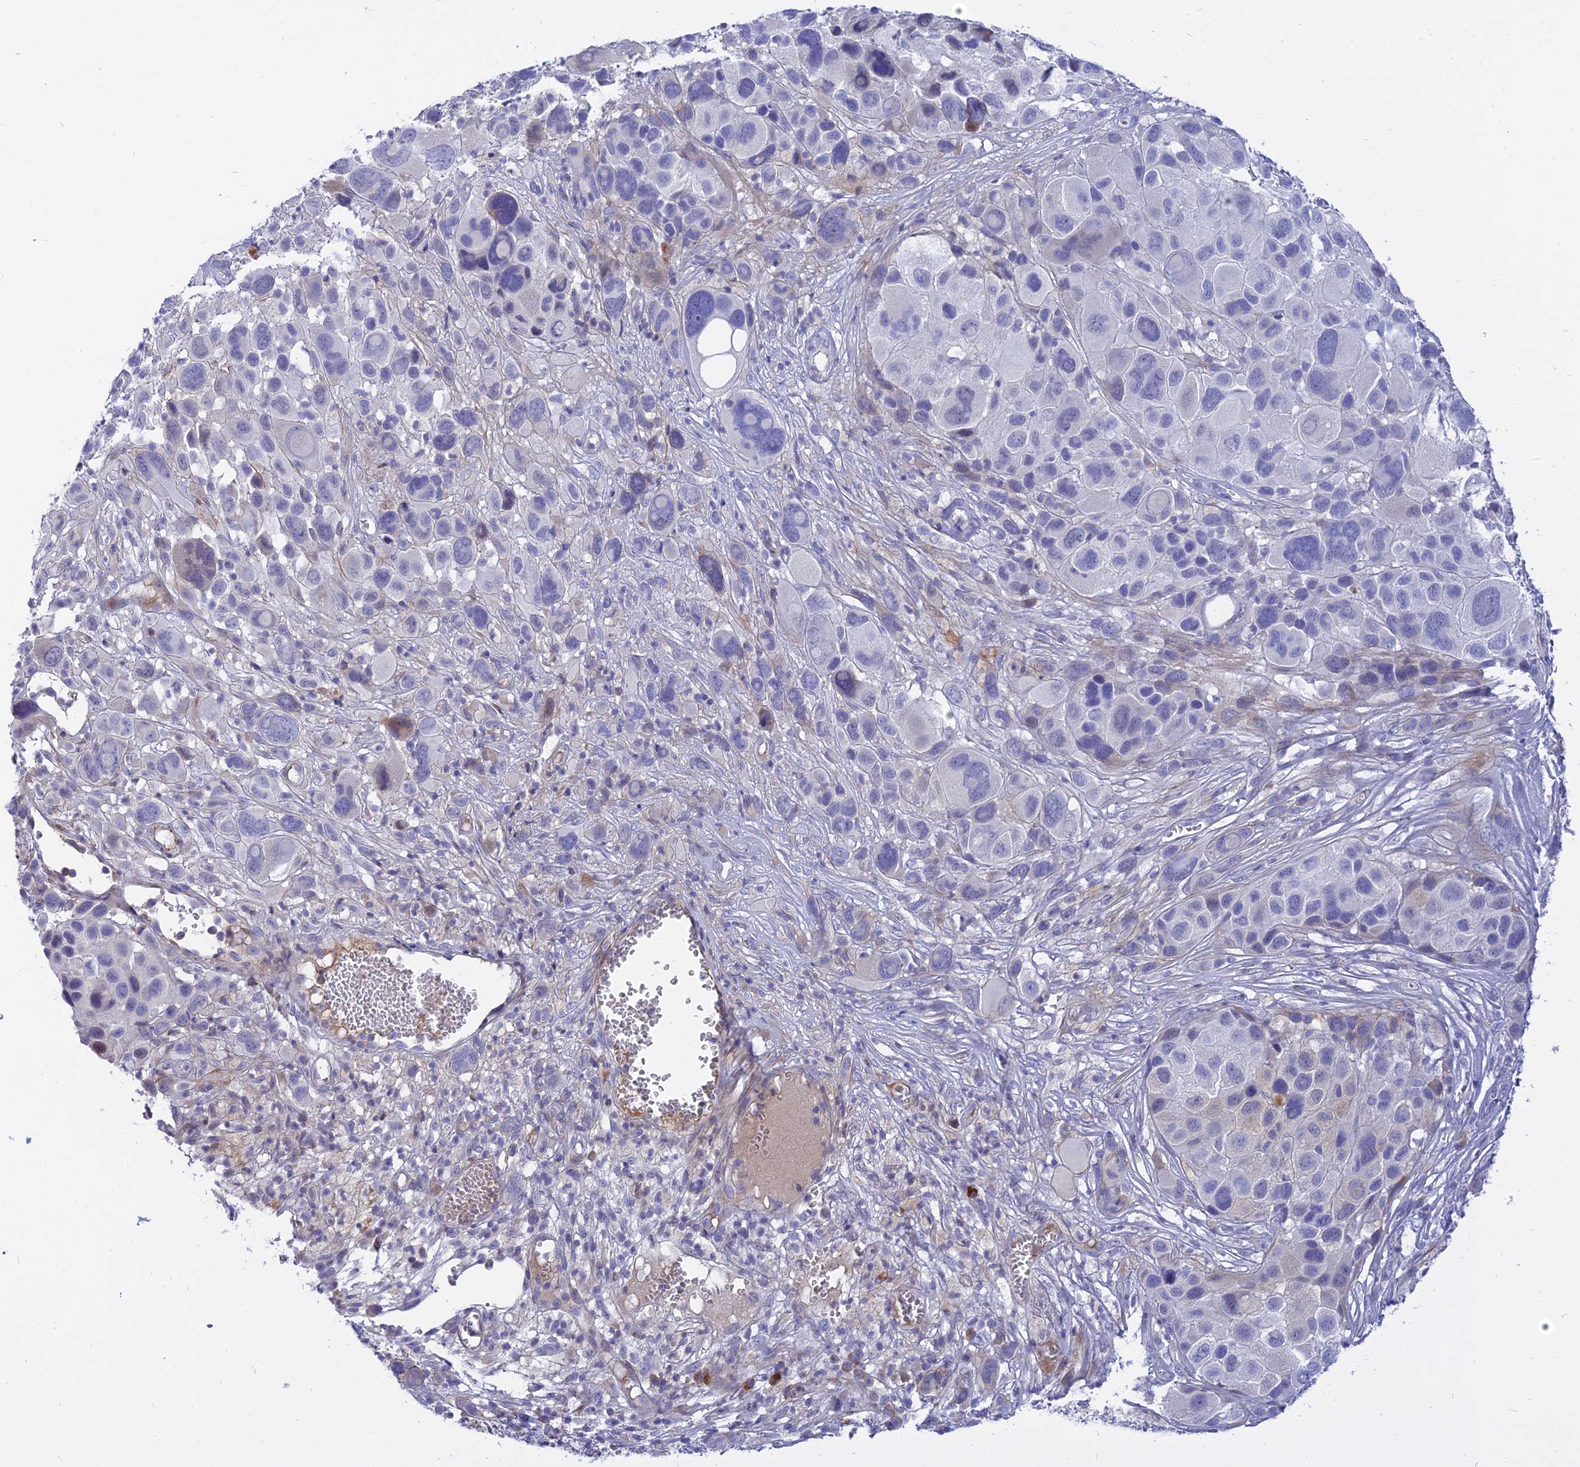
{"staining": {"intensity": "negative", "quantity": "none", "location": "none"}, "tissue": "melanoma", "cell_type": "Tumor cells", "image_type": "cancer", "snomed": [{"axis": "morphology", "description": "Malignant melanoma, NOS"}, {"axis": "topography", "description": "Skin of trunk"}], "caption": "This is an IHC photomicrograph of melanoma. There is no positivity in tumor cells.", "gene": "MBD3L1", "patient": {"sex": "male", "age": 71}}